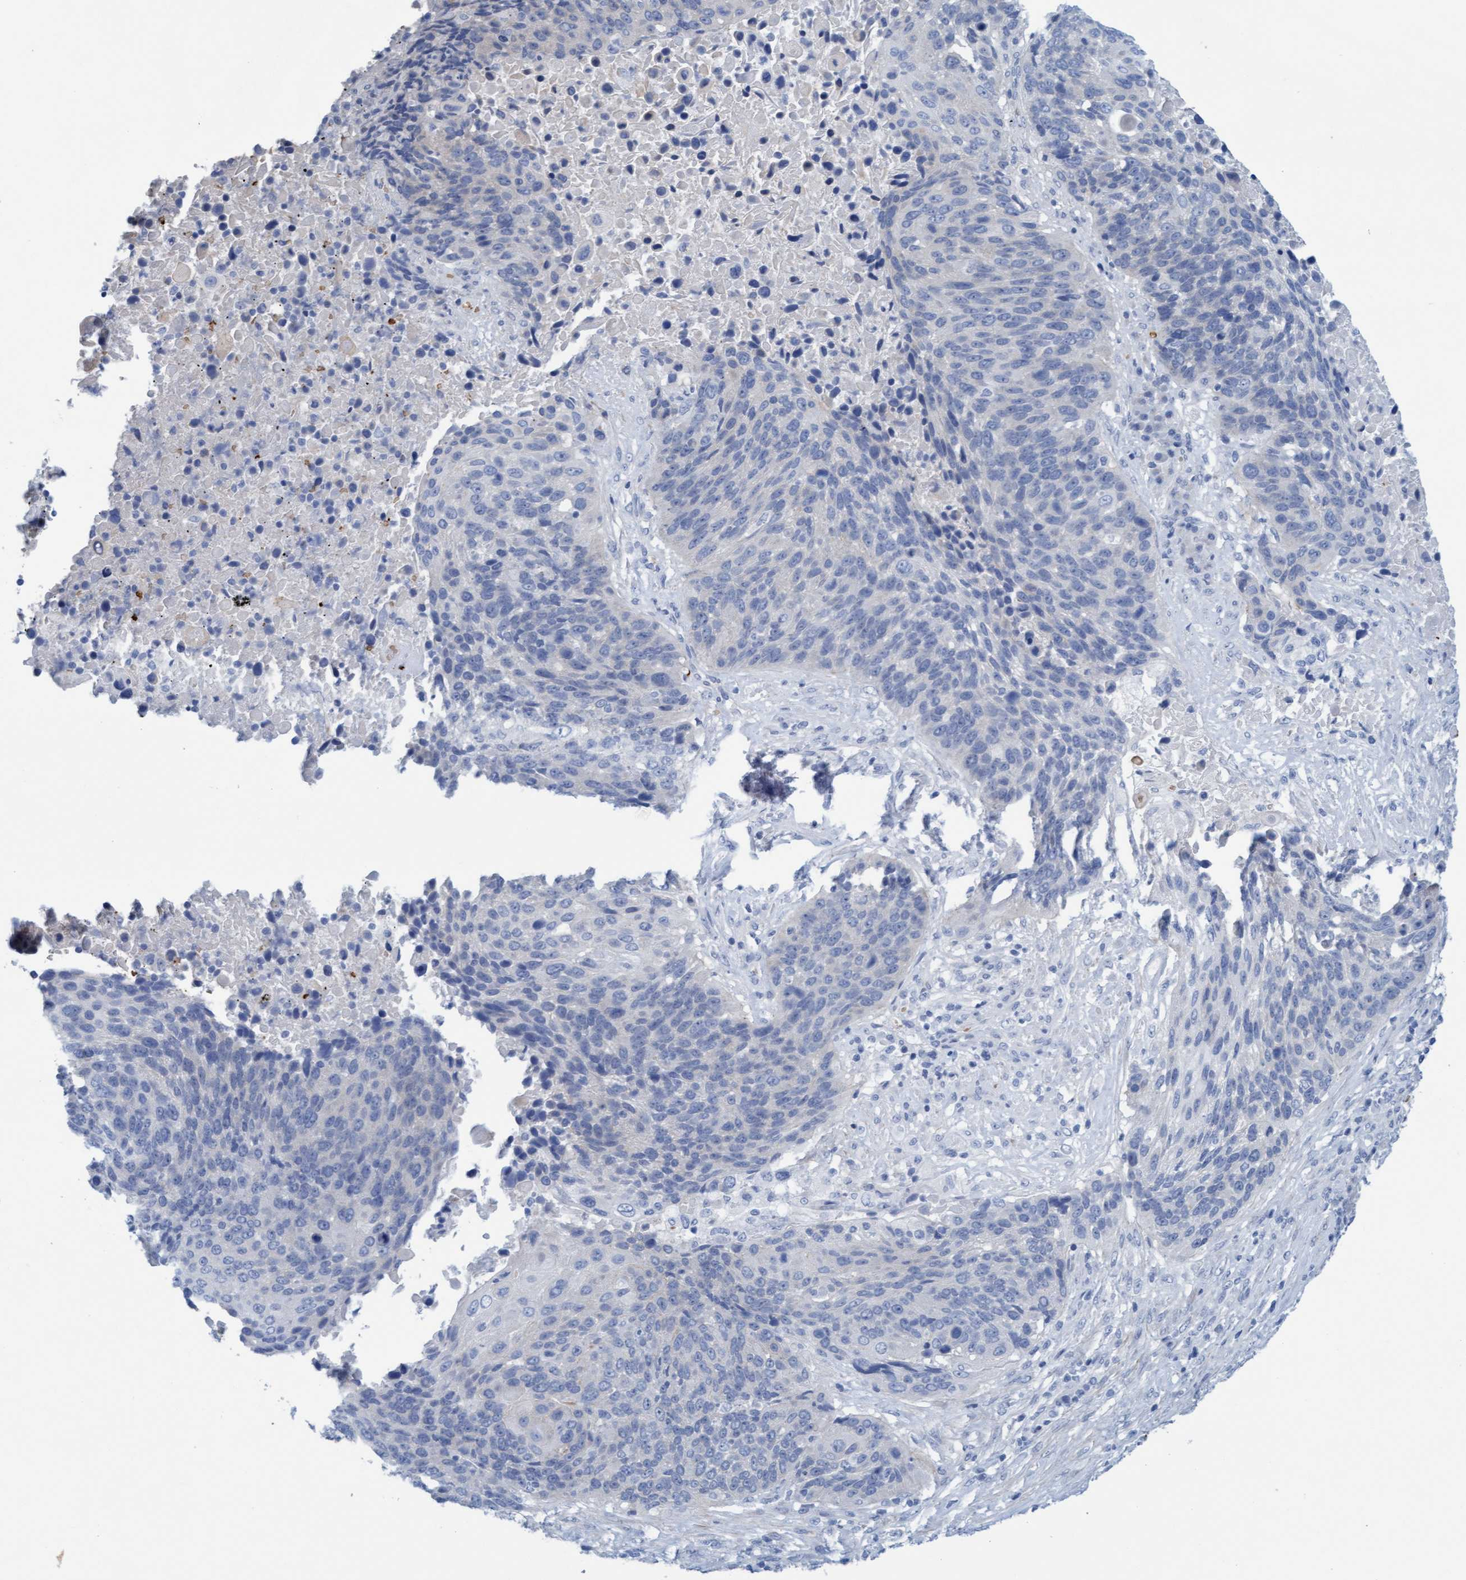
{"staining": {"intensity": "negative", "quantity": "none", "location": "none"}, "tissue": "lung cancer", "cell_type": "Tumor cells", "image_type": "cancer", "snomed": [{"axis": "morphology", "description": "Squamous cell carcinoma, NOS"}, {"axis": "topography", "description": "Lung"}], "caption": "An image of lung cancer stained for a protein demonstrates no brown staining in tumor cells.", "gene": "P2RX5", "patient": {"sex": "male", "age": 66}}